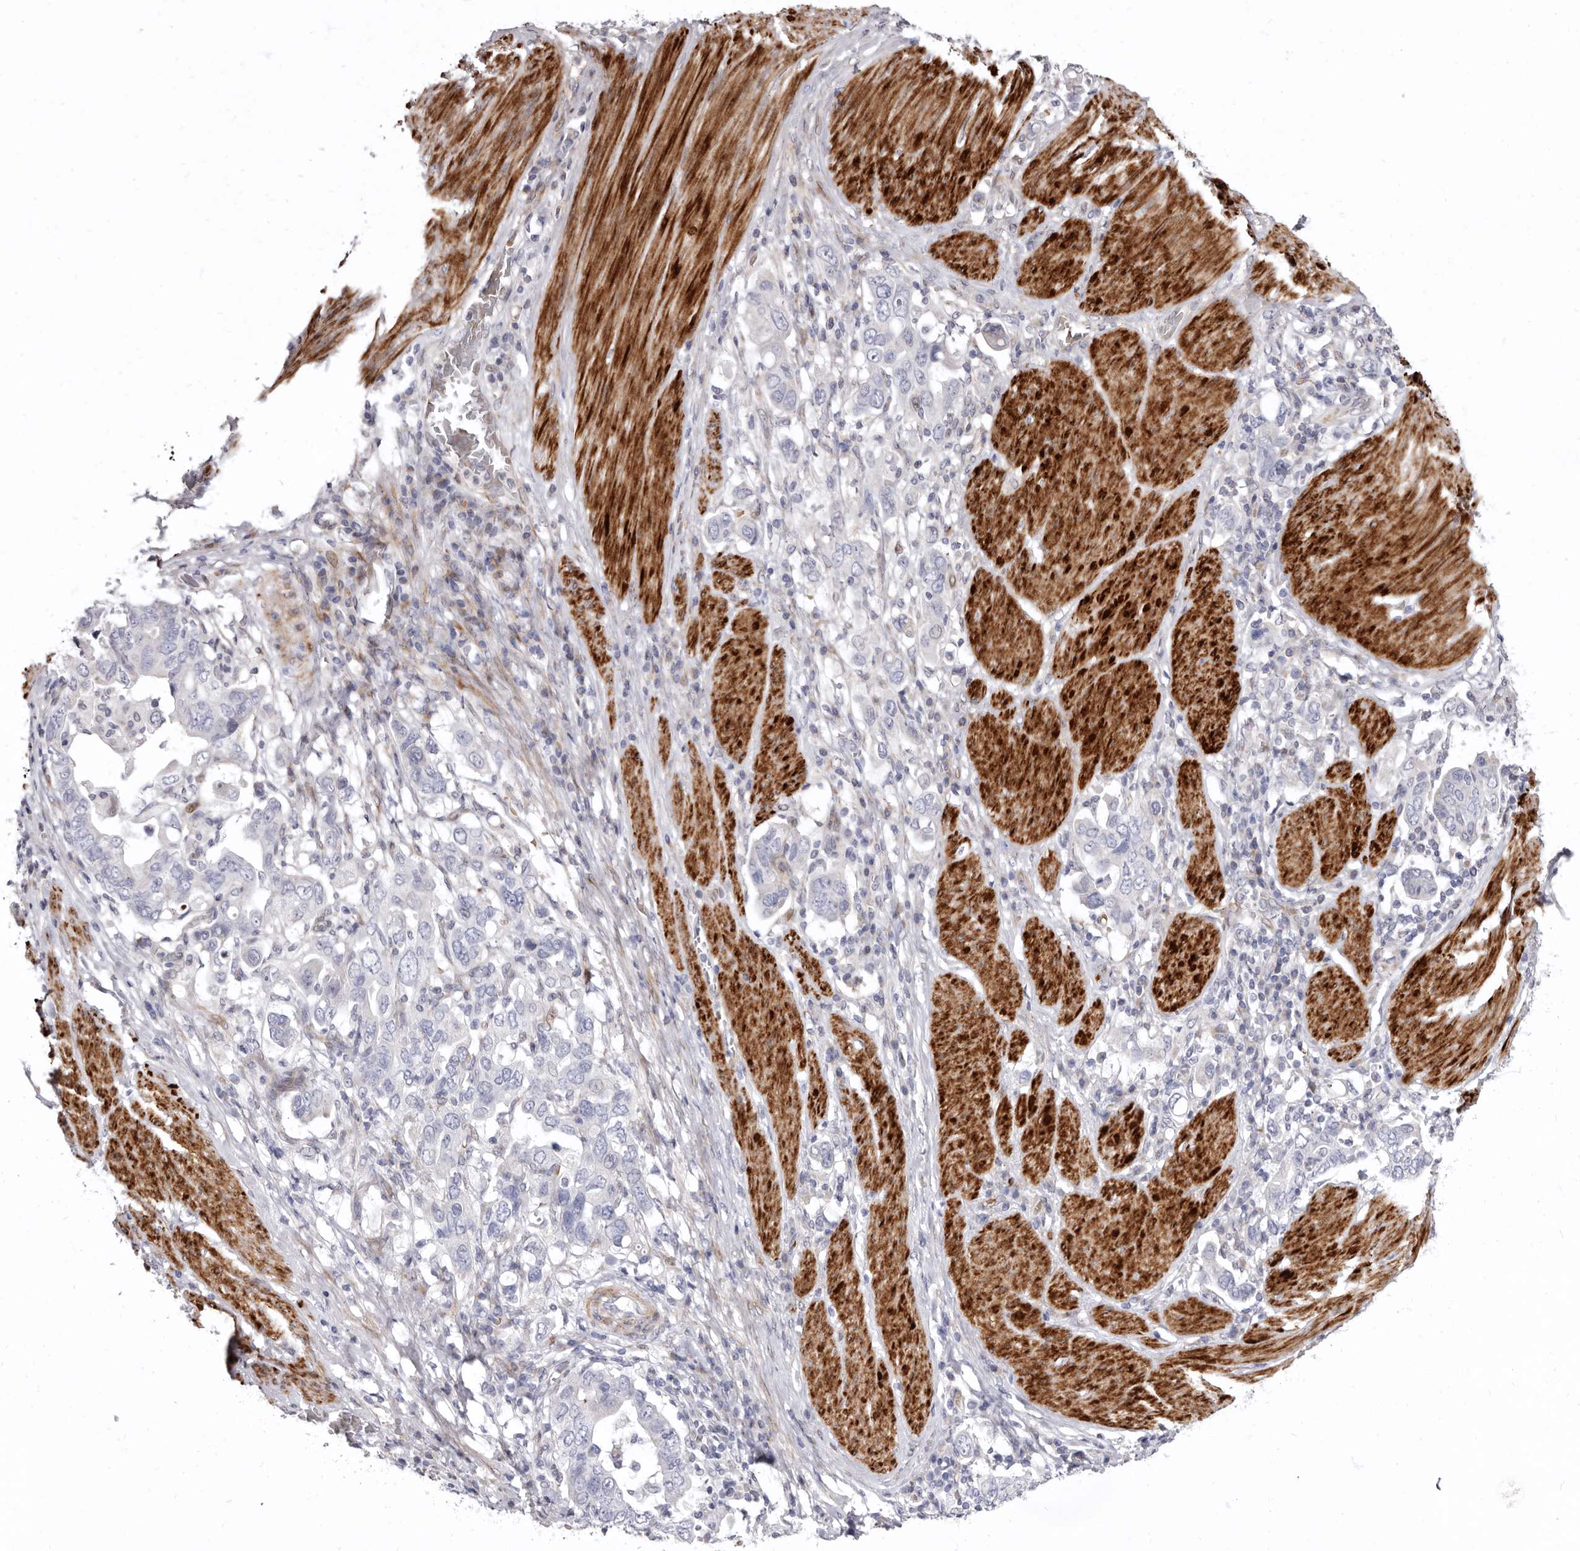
{"staining": {"intensity": "negative", "quantity": "none", "location": "none"}, "tissue": "stomach cancer", "cell_type": "Tumor cells", "image_type": "cancer", "snomed": [{"axis": "morphology", "description": "Adenocarcinoma, NOS"}, {"axis": "topography", "description": "Stomach, upper"}], "caption": "Tumor cells show no significant expression in stomach cancer.", "gene": "AIDA", "patient": {"sex": "male", "age": 62}}